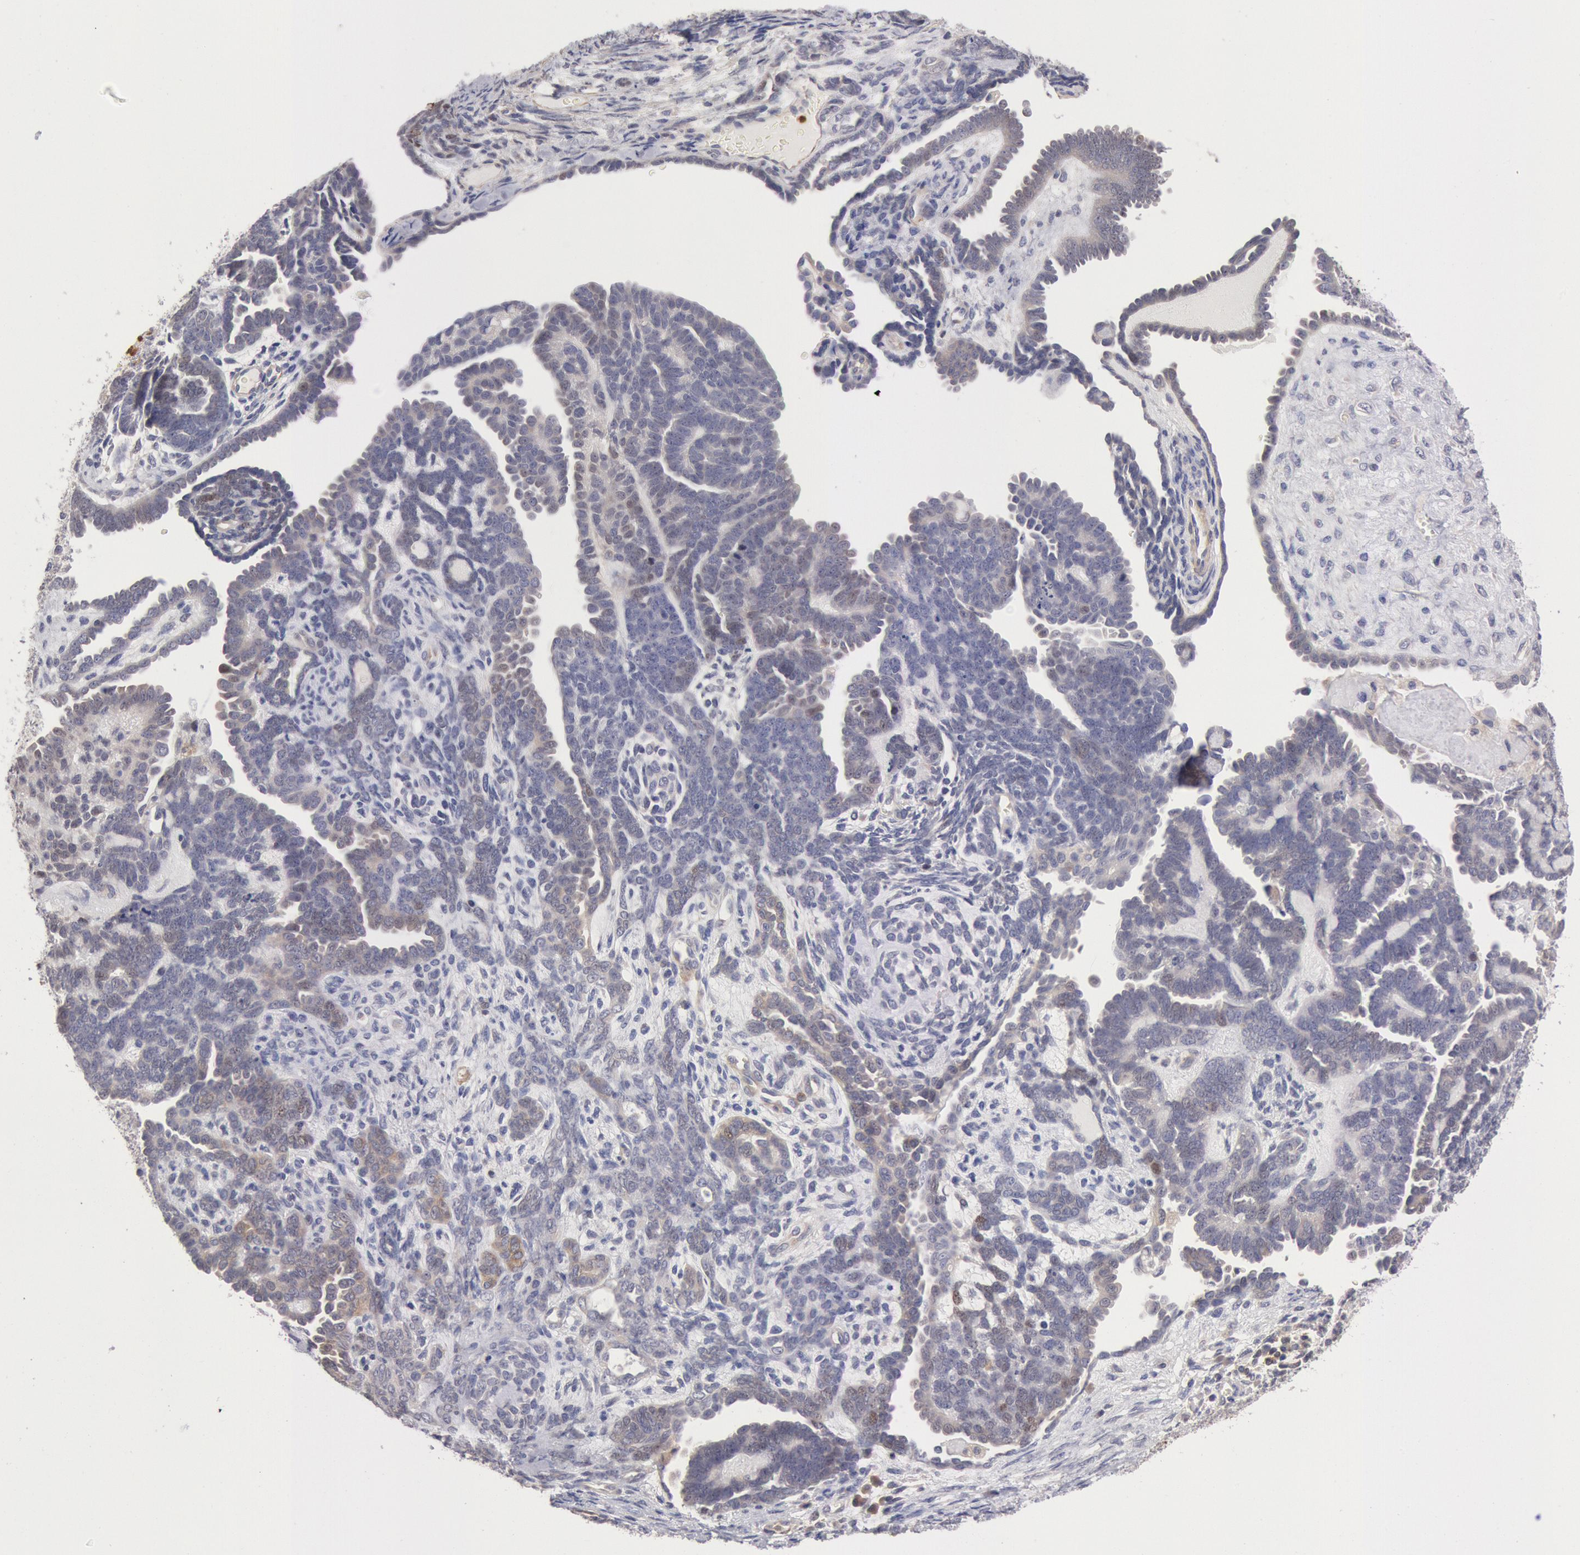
{"staining": {"intensity": "weak", "quantity": "<25%", "location": "cytoplasmic/membranous"}, "tissue": "endometrial cancer", "cell_type": "Tumor cells", "image_type": "cancer", "snomed": [{"axis": "morphology", "description": "Neoplasm, malignant, NOS"}, {"axis": "topography", "description": "Endometrium"}], "caption": "Tumor cells are negative for protein expression in human endometrial neoplasm (malignant). (Stains: DAB (3,3'-diaminobenzidine) immunohistochemistry with hematoxylin counter stain, Microscopy: brightfield microscopy at high magnification).", "gene": "TMED8", "patient": {"sex": "female", "age": 74}}